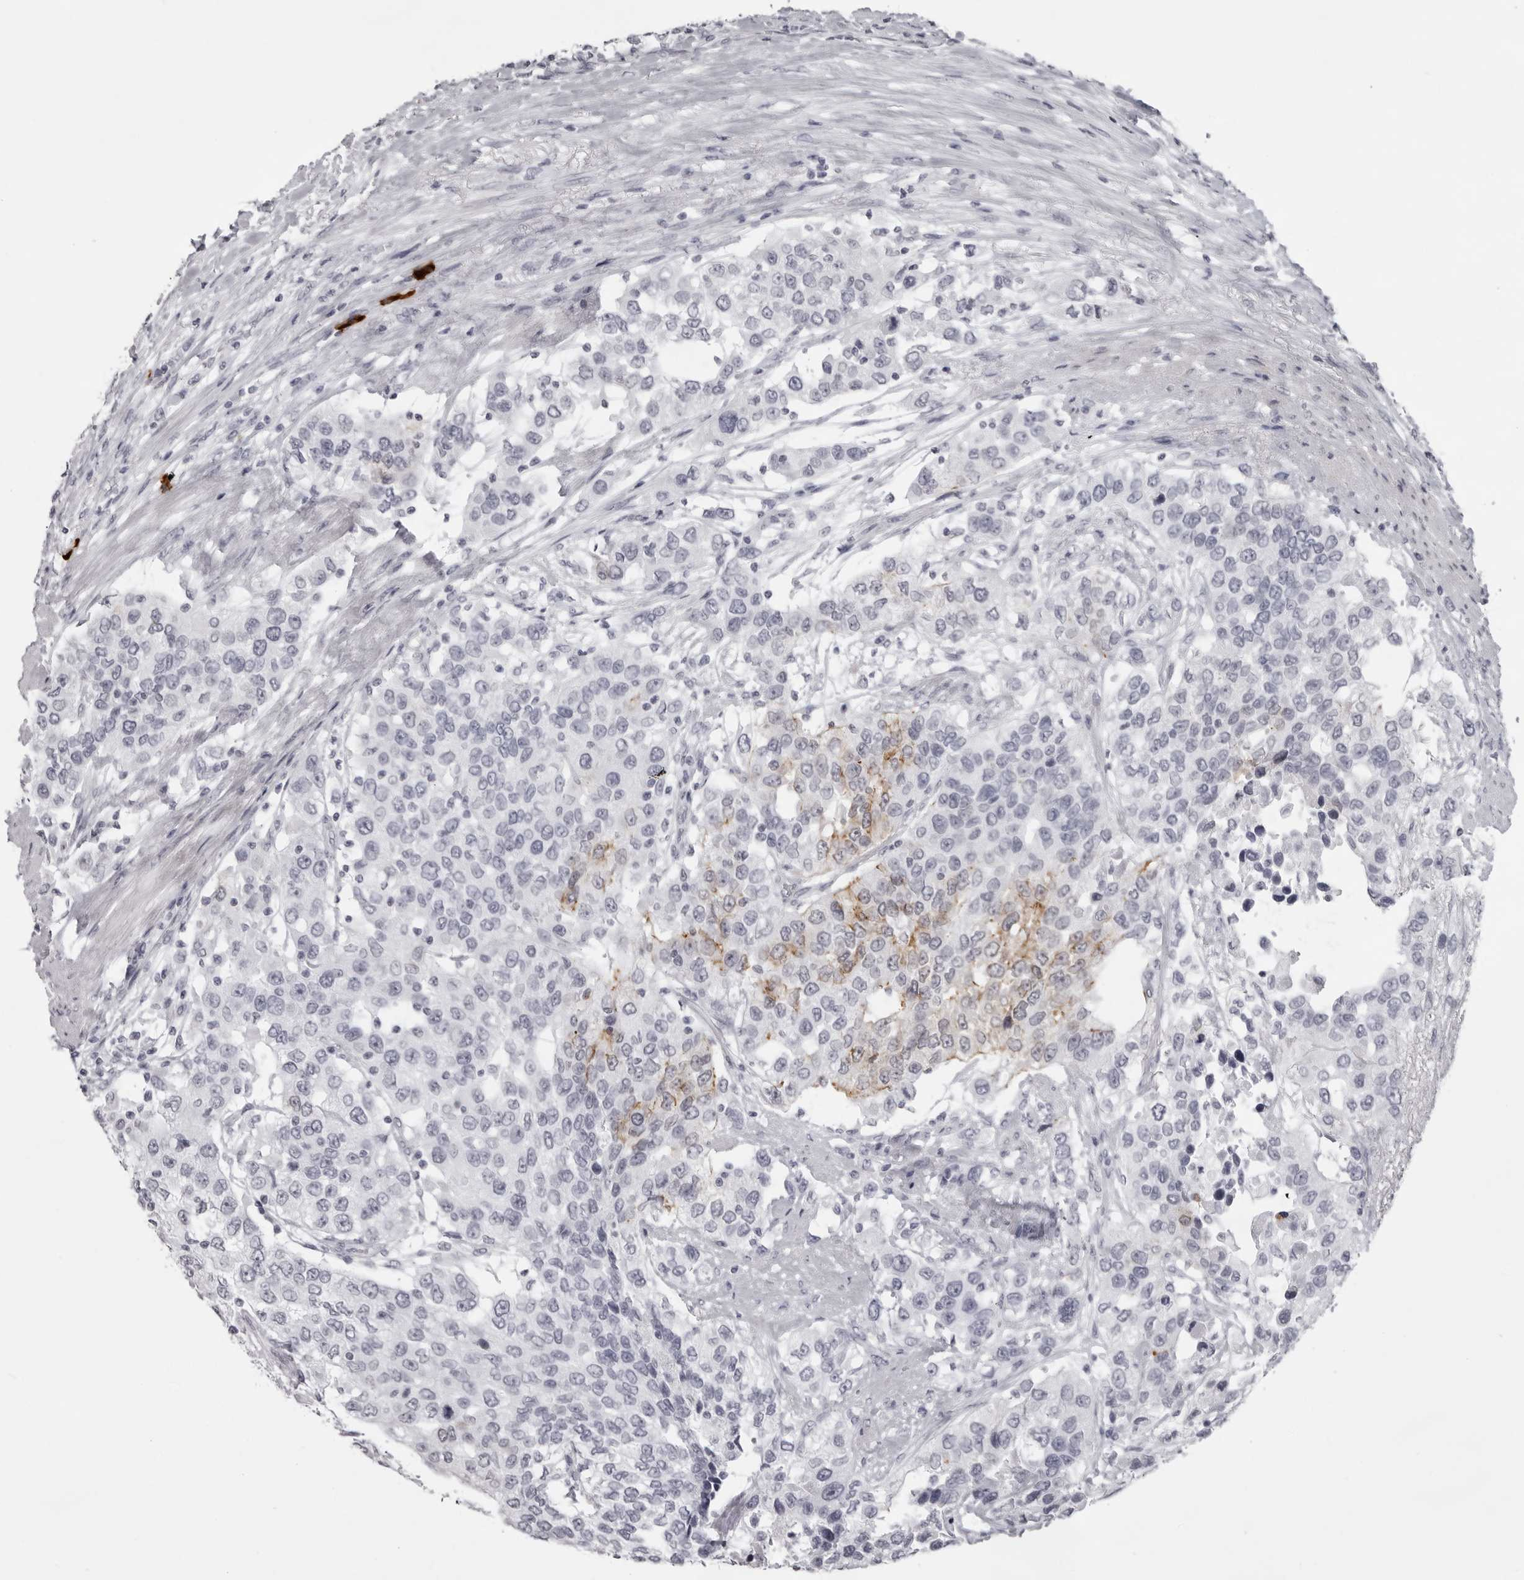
{"staining": {"intensity": "moderate", "quantity": "<25%", "location": "cytoplasmic/membranous"}, "tissue": "urothelial cancer", "cell_type": "Tumor cells", "image_type": "cancer", "snomed": [{"axis": "morphology", "description": "Urothelial carcinoma, High grade"}, {"axis": "topography", "description": "Urinary bladder"}], "caption": "The image reveals staining of urothelial carcinoma (high-grade), revealing moderate cytoplasmic/membranous protein expression (brown color) within tumor cells.", "gene": "NUDT18", "patient": {"sex": "female", "age": 80}}